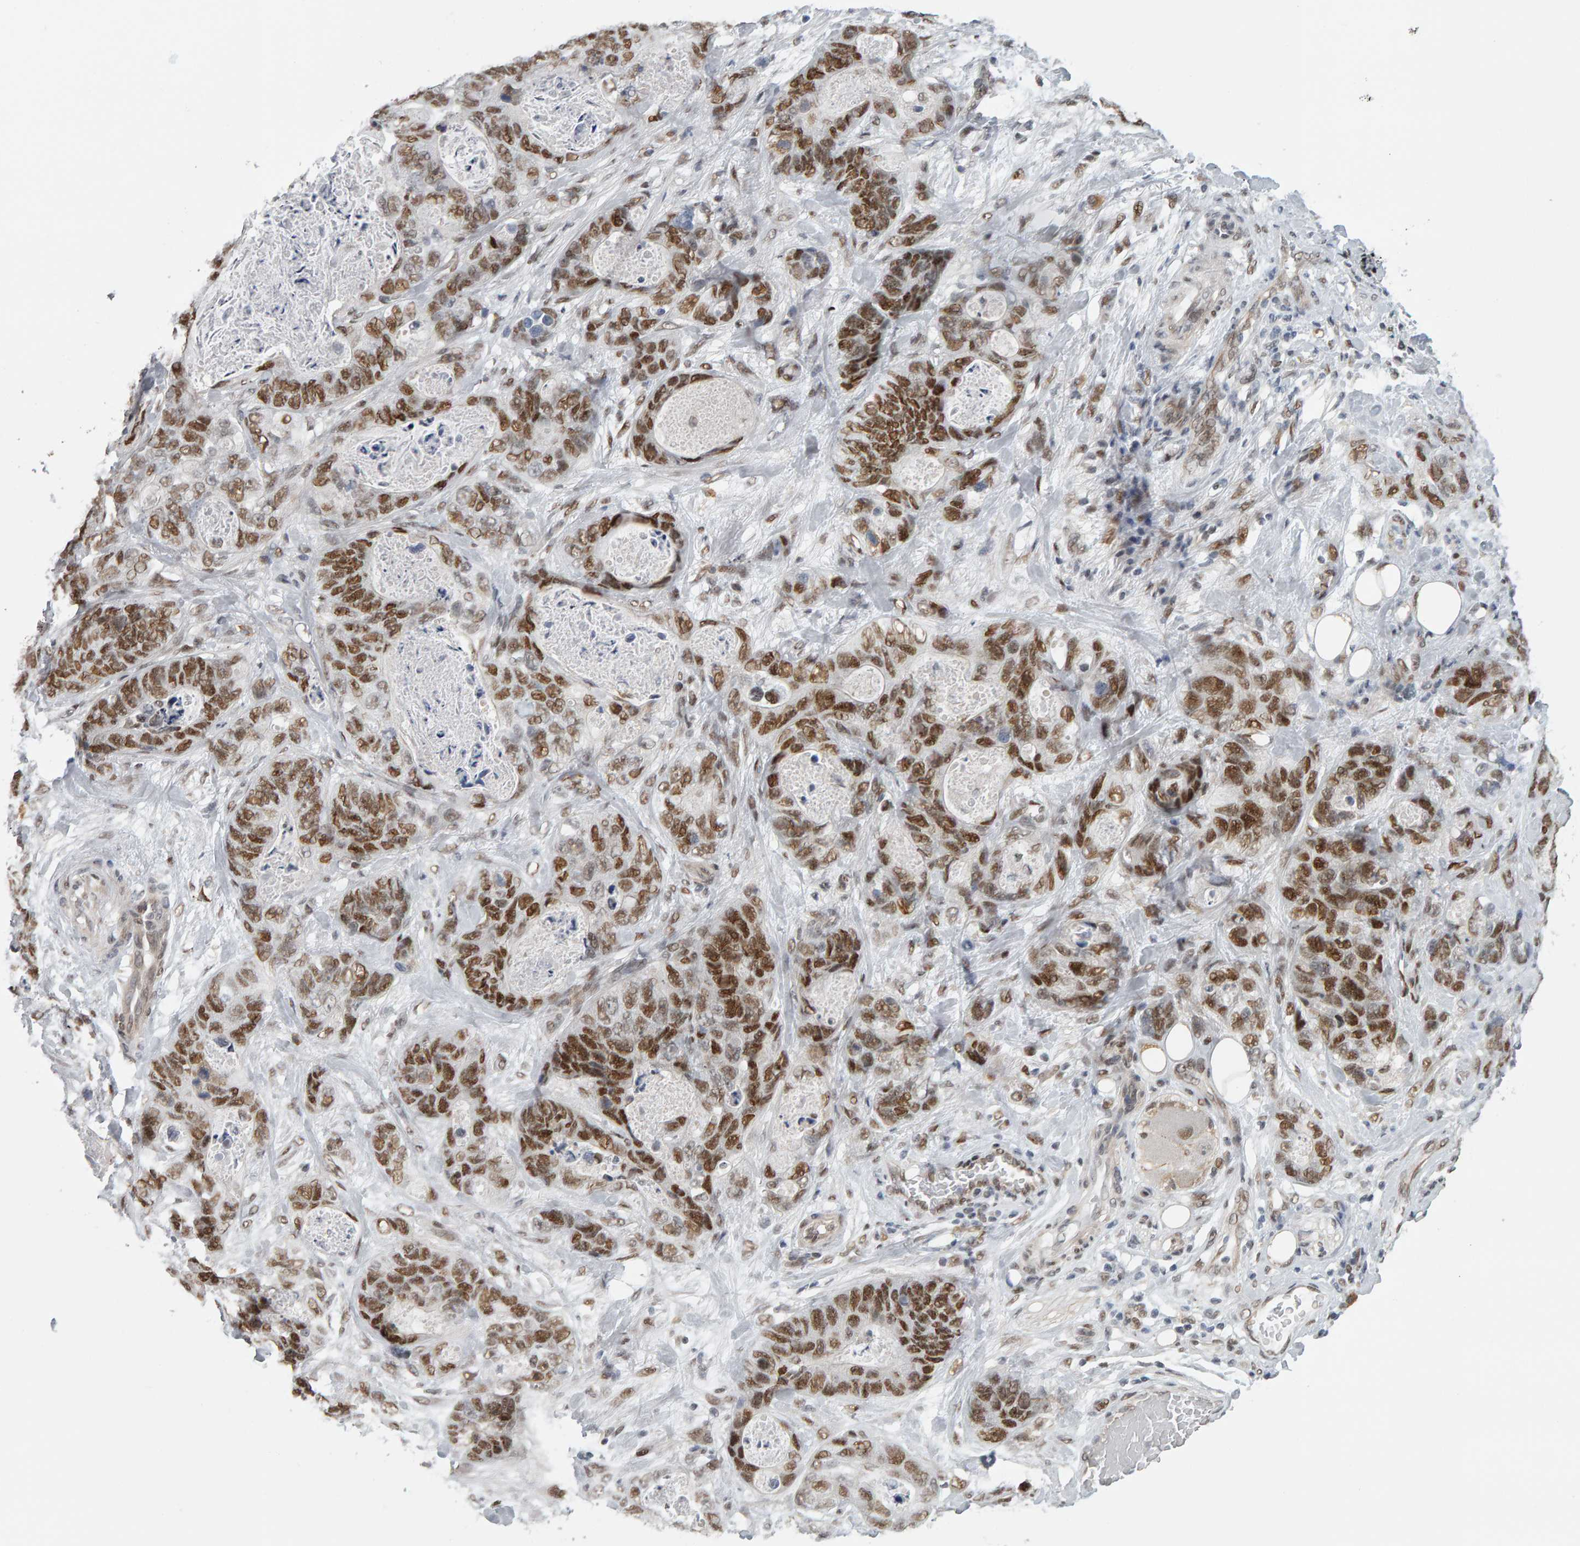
{"staining": {"intensity": "moderate", "quantity": ">75%", "location": "nuclear"}, "tissue": "stomach cancer", "cell_type": "Tumor cells", "image_type": "cancer", "snomed": [{"axis": "morphology", "description": "Normal tissue, NOS"}, {"axis": "morphology", "description": "Adenocarcinoma, NOS"}, {"axis": "topography", "description": "Stomach"}], "caption": "A medium amount of moderate nuclear expression is seen in approximately >75% of tumor cells in stomach cancer (adenocarcinoma) tissue. (Stains: DAB in brown, nuclei in blue, Microscopy: brightfield microscopy at high magnification).", "gene": "ATF7IP", "patient": {"sex": "female", "age": 89}}